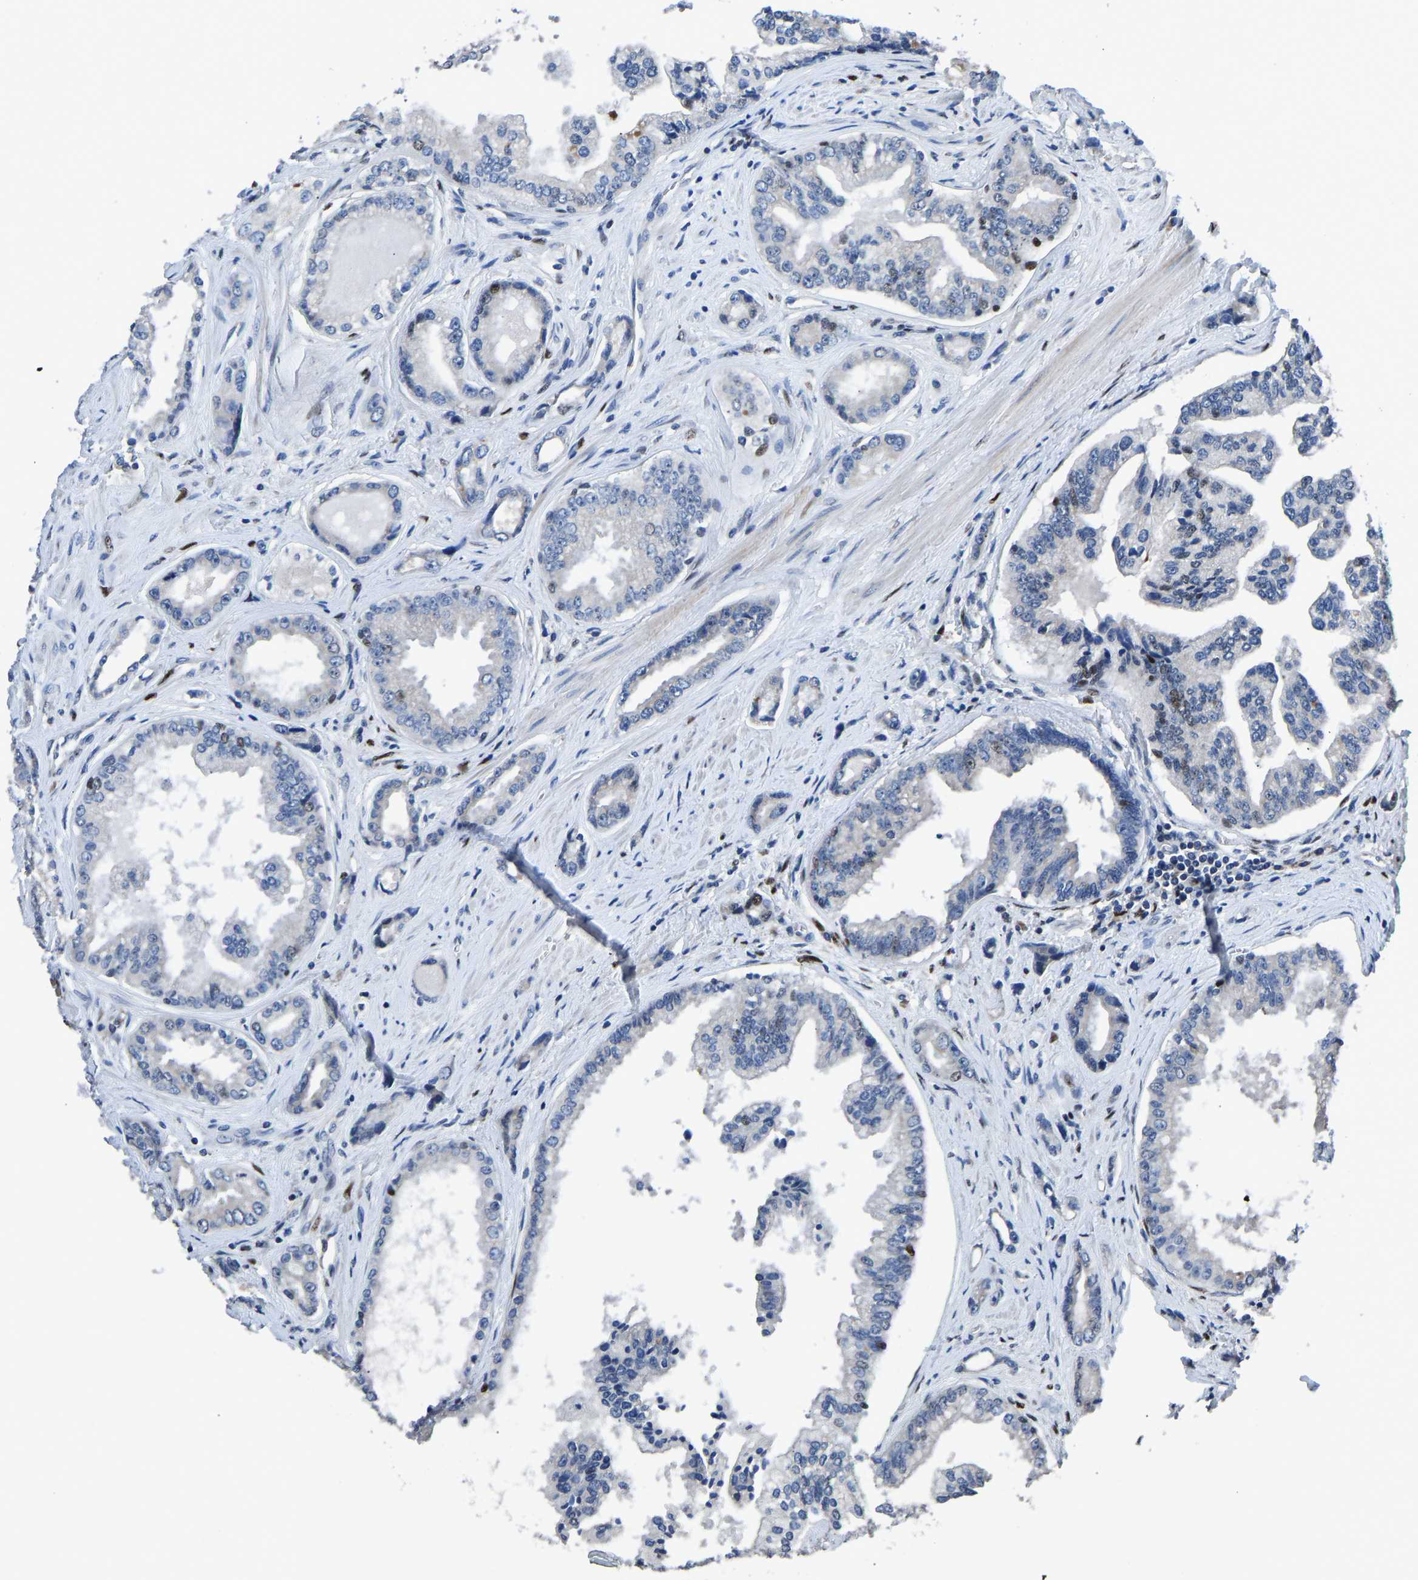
{"staining": {"intensity": "negative", "quantity": "none", "location": "none"}, "tissue": "prostate cancer", "cell_type": "Tumor cells", "image_type": "cancer", "snomed": [{"axis": "morphology", "description": "Adenocarcinoma, High grade"}, {"axis": "topography", "description": "Prostate"}], "caption": "Immunohistochemical staining of prostate adenocarcinoma (high-grade) exhibits no significant expression in tumor cells. (DAB (3,3'-diaminobenzidine) immunohistochemistry (IHC), high magnification).", "gene": "EGR1", "patient": {"sex": "male", "age": 61}}